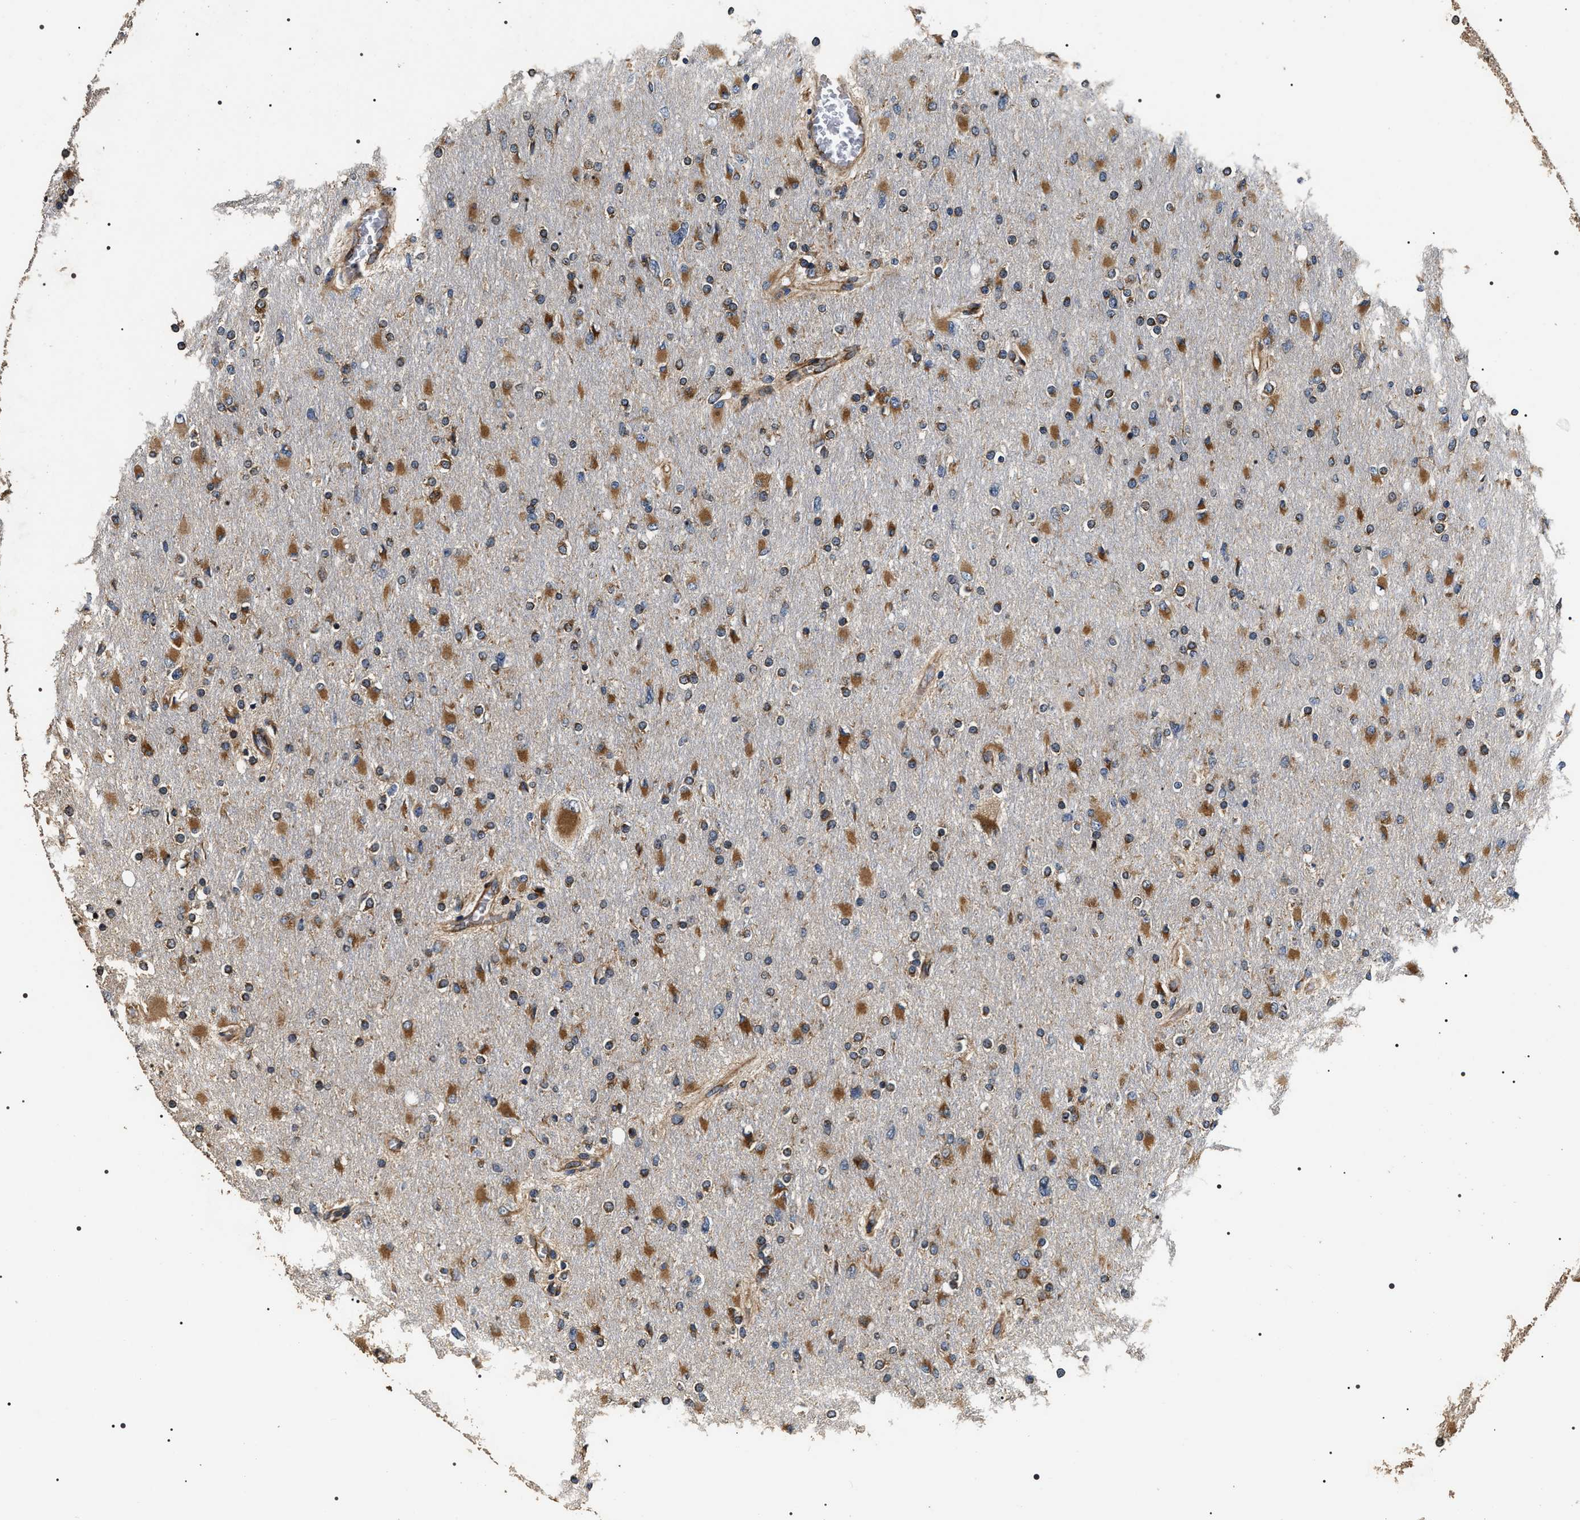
{"staining": {"intensity": "moderate", "quantity": ">75%", "location": "cytoplasmic/membranous"}, "tissue": "glioma", "cell_type": "Tumor cells", "image_type": "cancer", "snomed": [{"axis": "morphology", "description": "Glioma, malignant, High grade"}, {"axis": "topography", "description": "Cerebral cortex"}], "caption": "IHC photomicrograph of neoplastic tissue: glioma stained using immunohistochemistry (IHC) displays medium levels of moderate protein expression localized specifically in the cytoplasmic/membranous of tumor cells, appearing as a cytoplasmic/membranous brown color.", "gene": "KTN1", "patient": {"sex": "female", "age": 36}}